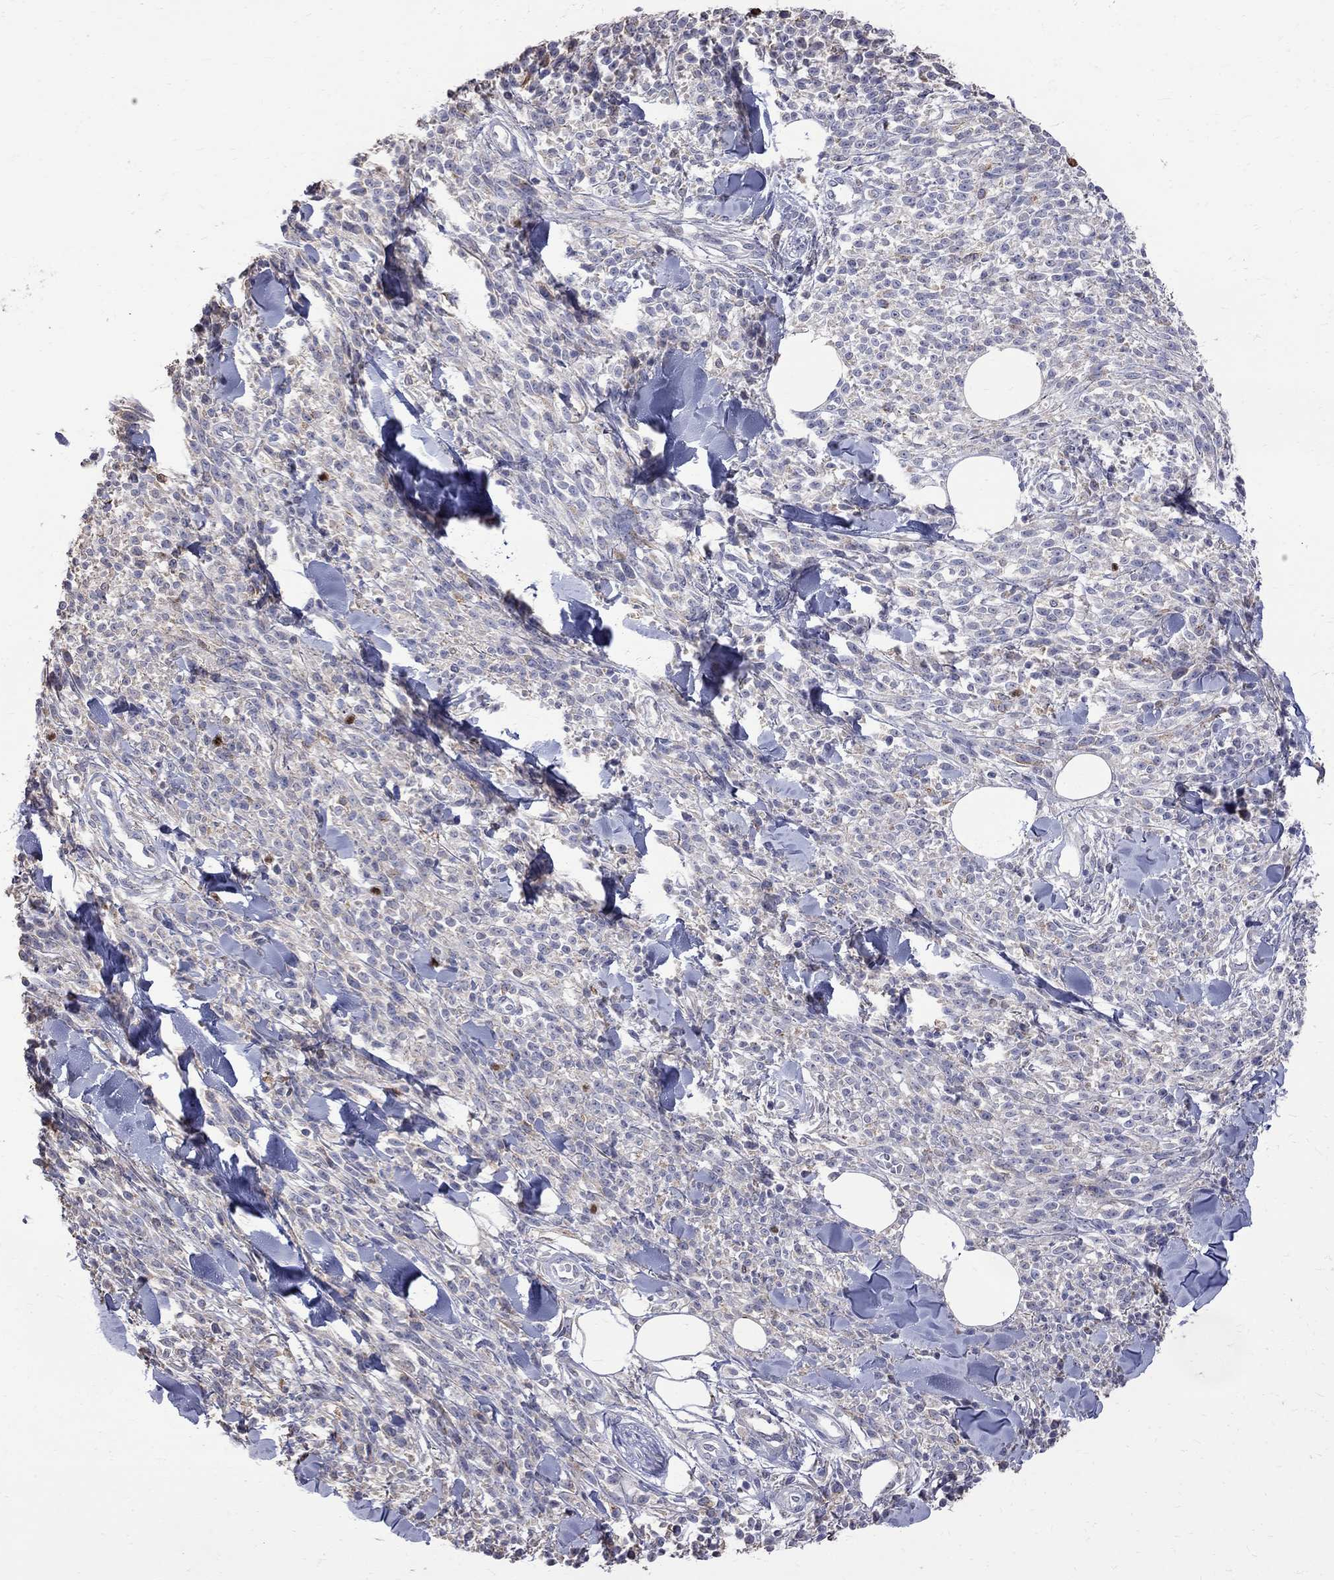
{"staining": {"intensity": "negative", "quantity": "none", "location": "none"}, "tissue": "melanoma", "cell_type": "Tumor cells", "image_type": "cancer", "snomed": [{"axis": "morphology", "description": "Malignant melanoma, NOS"}, {"axis": "topography", "description": "Skin"}, {"axis": "topography", "description": "Skin of trunk"}], "caption": "DAB (3,3'-diaminobenzidine) immunohistochemical staining of human malignant melanoma reveals no significant expression in tumor cells.", "gene": "CKAP2", "patient": {"sex": "male", "age": 74}}